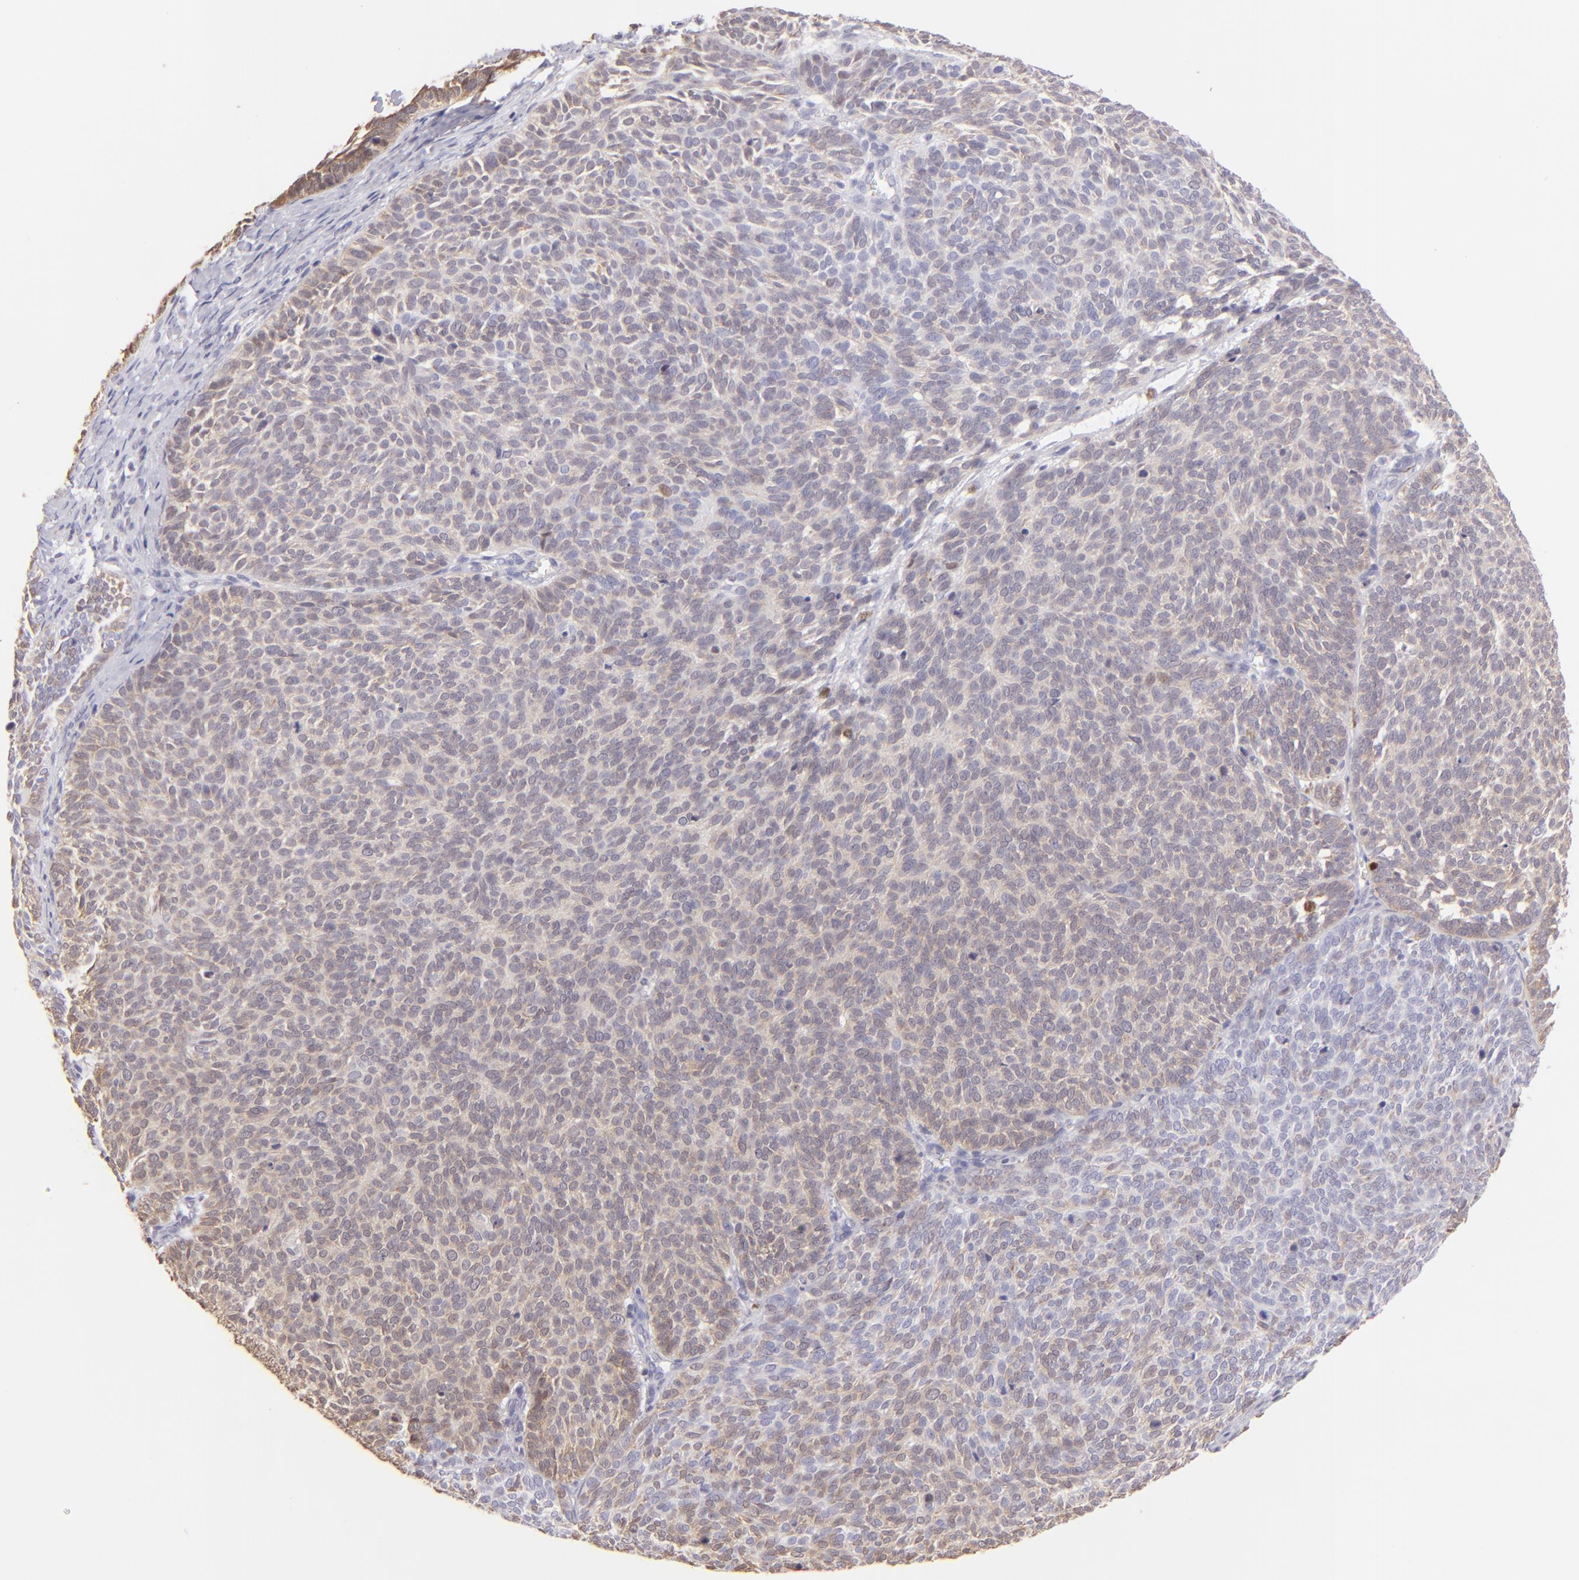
{"staining": {"intensity": "weak", "quantity": "25%-75%", "location": "cytoplasmic/membranous"}, "tissue": "skin cancer", "cell_type": "Tumor cells", "image_type": "cancer", "snomed": [{"axis": "morphology", "description": "Basal cell carcinoma"}, {"axis": "topography", "description": "Skin"}], "caption": "Protein staining of skin cancer (basal cell carcinoma) tissue exhibits weak cytoplasmic/membranous expression in approximately 25%-75% of tumor cells. The protein of interest is shown in brown color, while the nuclei are stained blue.", "gene": "MAGEA1", "patient": {"sex": "male", "age": 63}}